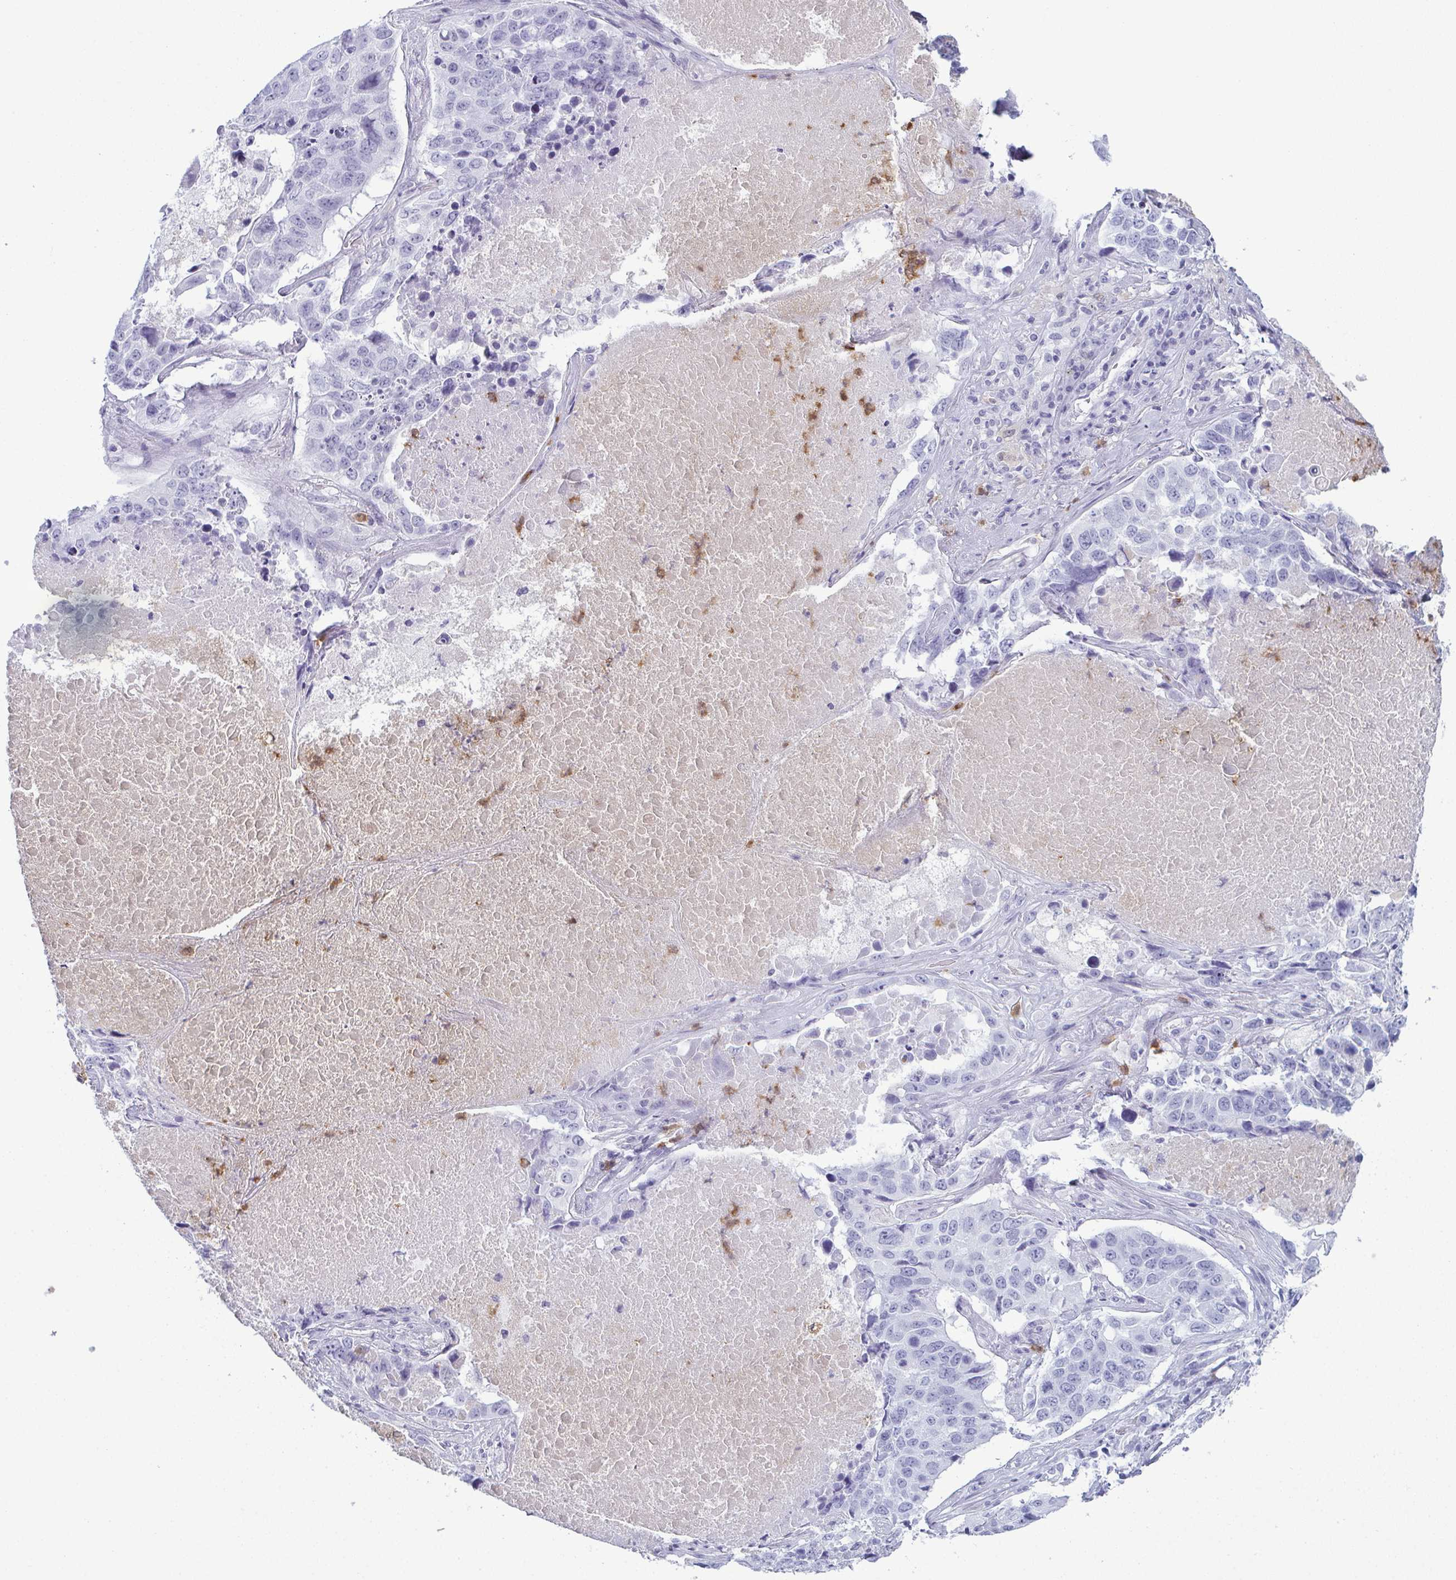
{"staining": {"intensity": "negative", "quantity": "none", "location": "none"}, "tissue": "lung cancer", "cell_type": "Tumor cells", "image_type": "cancer", "snomed": [{"axis": "morphology", "description": "Normal tissue, NOS"}, {"axis": "morphology", "description": "Squamous cell carcinoma, NOS"}, {"axis": "topography", "description": "Bronchus"}, {"axis": "topography", "description": "Lung"}], "caption": "Squamous cell carcinoma (lung) stained for a protein using immunohistochemistry (IHC) exhibits no positivity tumor cells.", "gene": "CDA", "patient": {"sex": "male", "age": 64}}